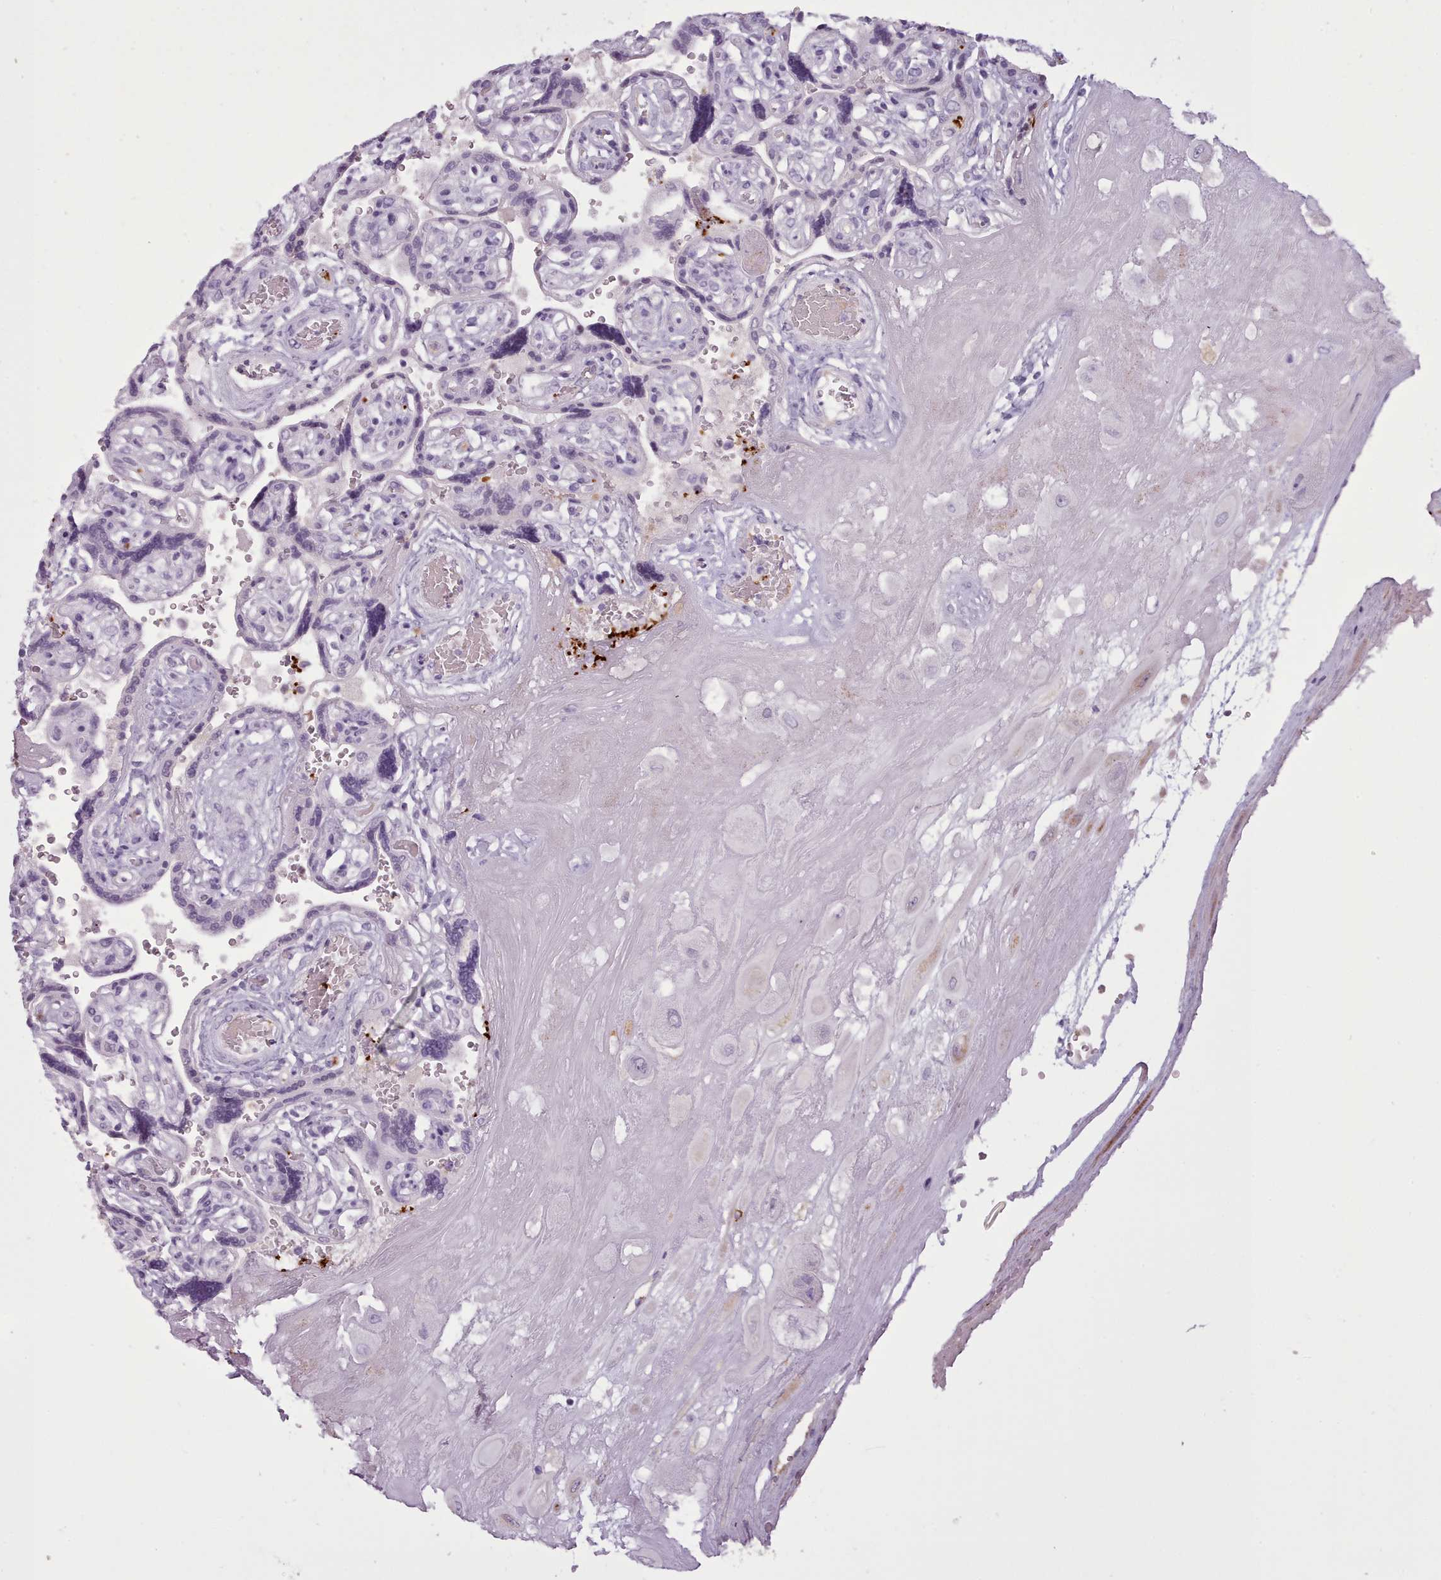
{"staining": {"intensity": "negative", "quantity": "none", "location": "none"}, "tissue": "placenta", "cell_type": "Decidual cells", "image_type": "normal", "snomed": [{"axis": "morphology", "description": "Normal tissue, NOS"}, {"axis": "topography", "description": "Placenta"}], "caption": "Human placenta stained for a protein using IHC shows no positivity in decidual cells.", "gene": "NDST2", "patient": {"sex": "female", "age": 32}}